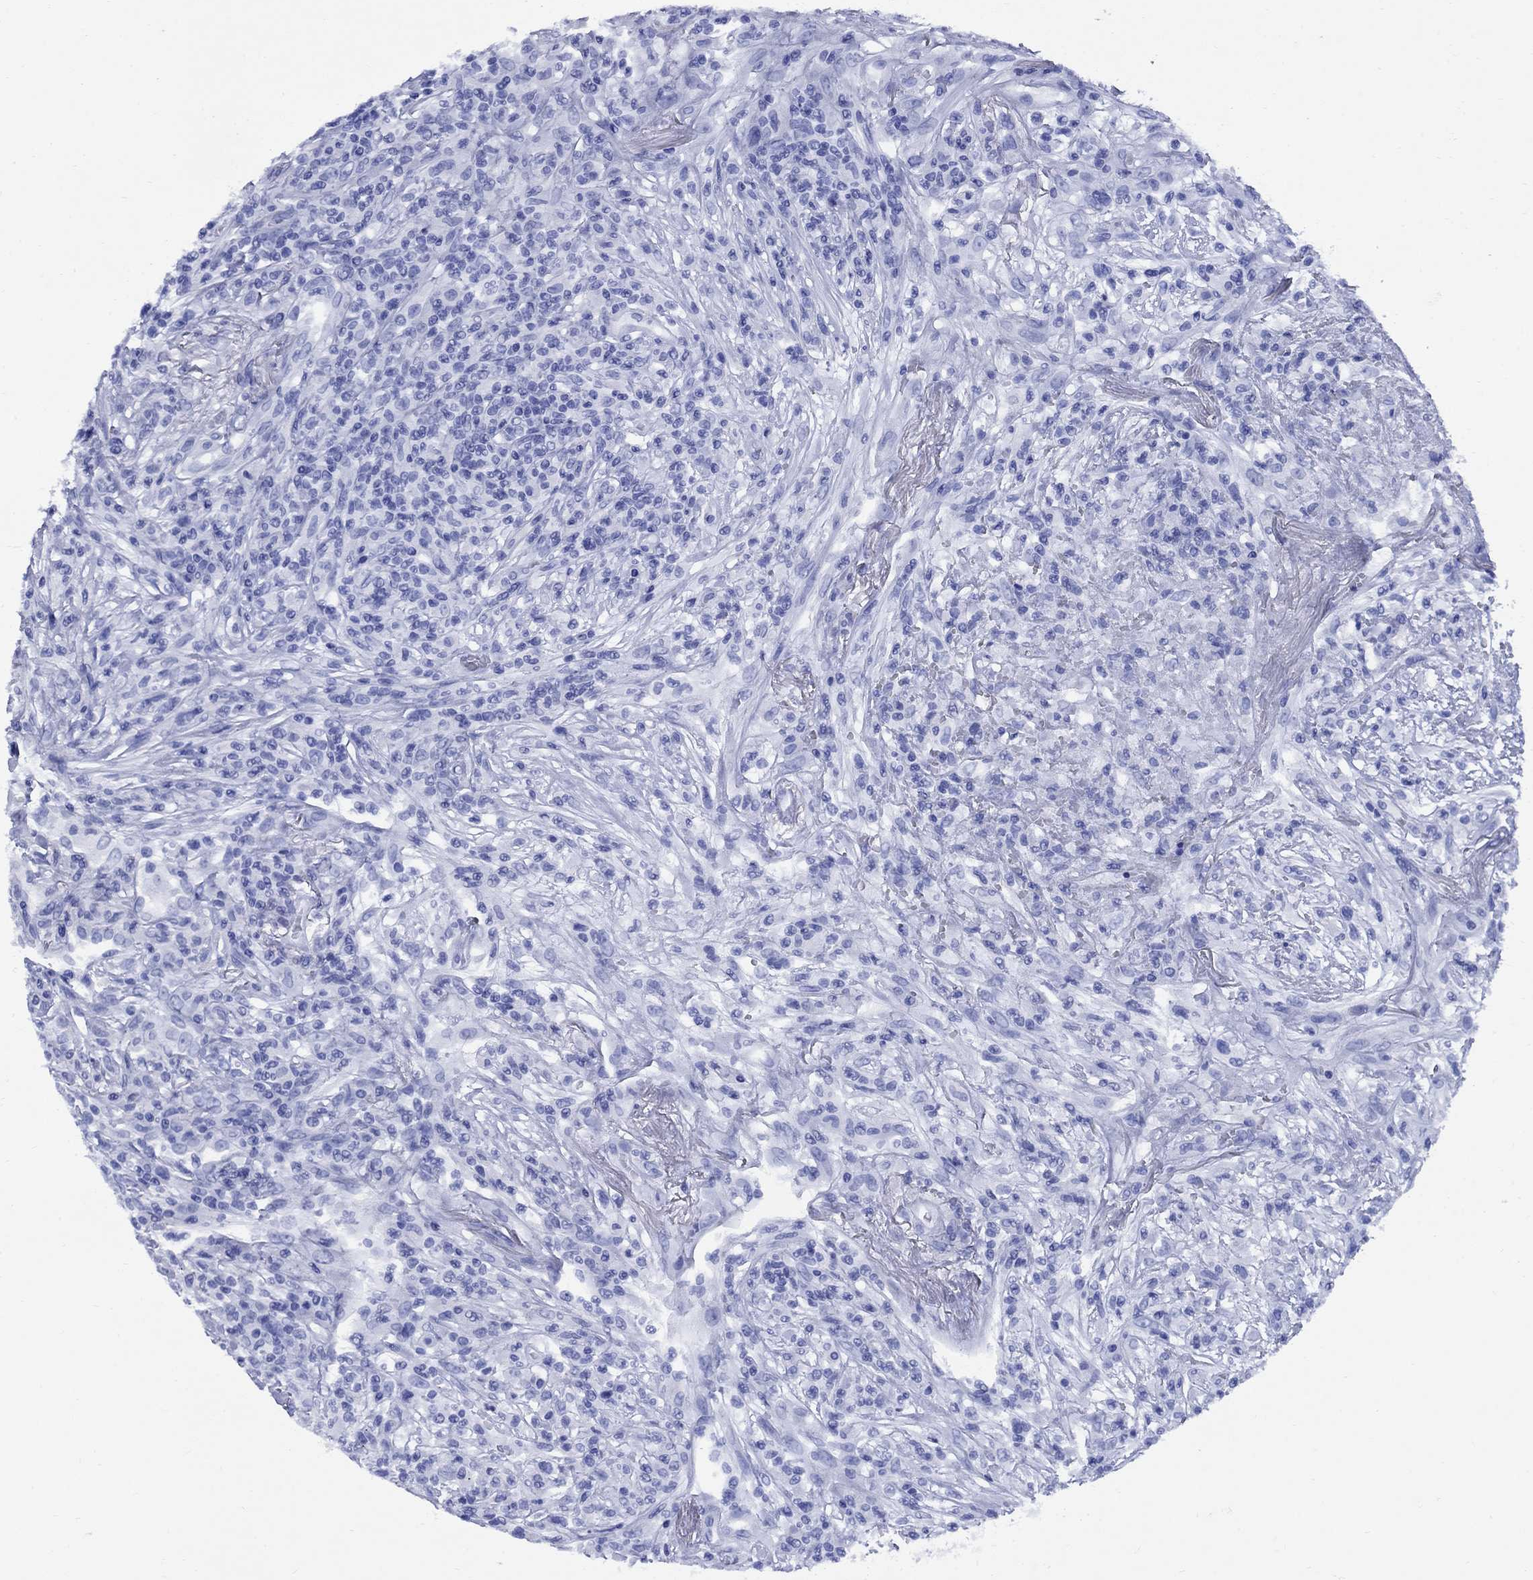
{"staining": {"intensity": "negative", "quantity": "none", "location": "none"}, "tissue": "lymphoma", "cell_type": "Tumor cells", "image_type": "cancer", "snomed": [{"axis": "morphology", "description": "Malignant lymphoma, non-Hodgkin's type, High grade"}, {"axis": "topography", "description": "Lung"}], "caption": "Immunohistochemistry histopathology image of high-grade malignant lymphoma, non-Hodgkin's type stained for a protein (brown), which exhibits no positivity in tumor cells.", "gene": "SMCP", "patient": {"sex": "male", "age": 79}}